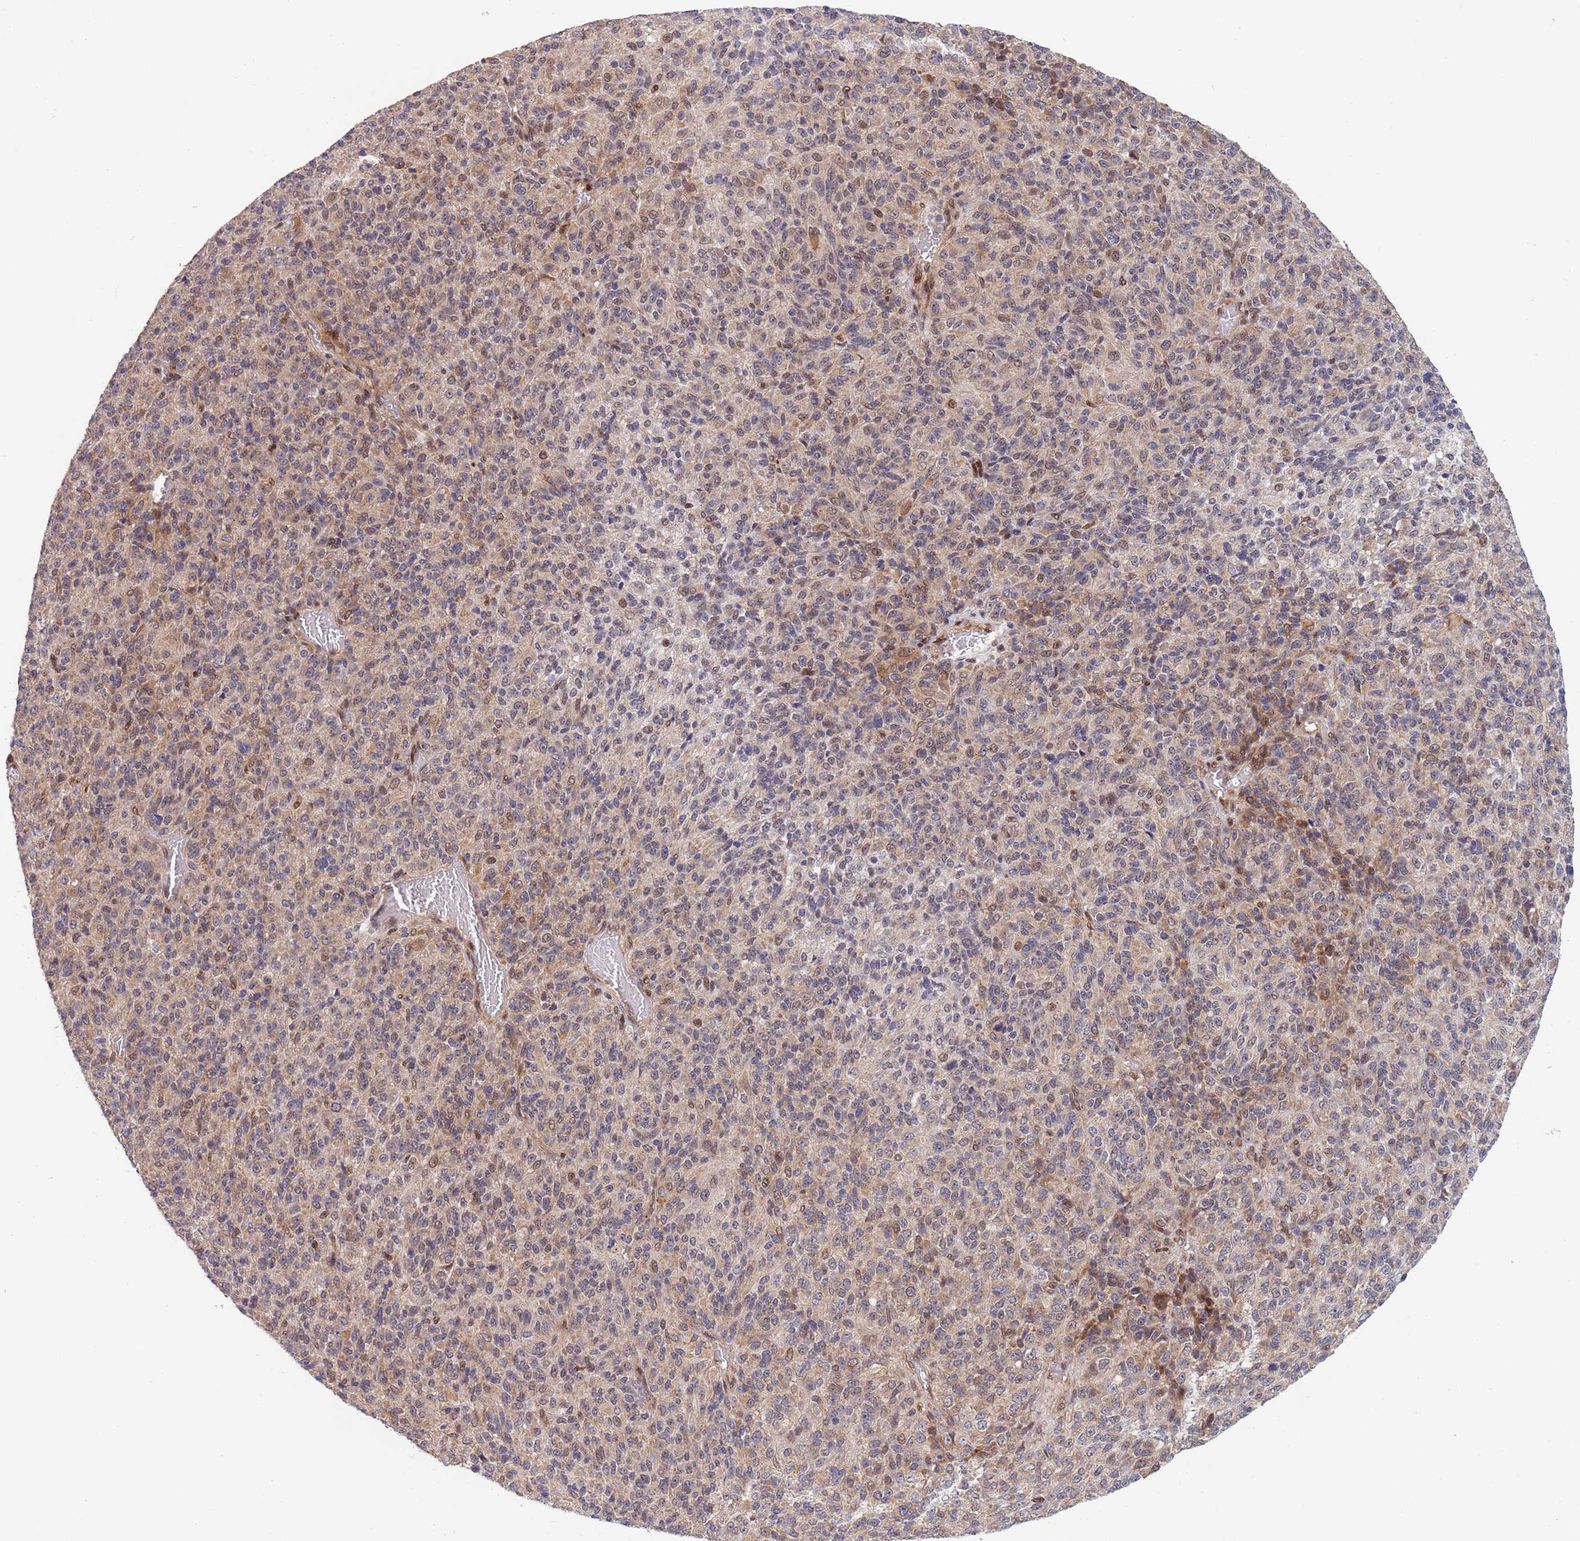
{"staining": {"intensity": "moderate", "quantity": "<25%", "location": "cytoplasmic/membranous,nuclear"}, "tissue": "melanoma", "cell_type": "Tumor cells", "image_type": "cancer", "snomed": [{"axis": "morphology", "description": "Malignant melanoma, Metastatic site"}, {"axis": "topography", "description": "Brain"}], "caption": "Immunohistochemistry (IHC) histopathology image of neoplastic tissue: human malignant melanoma (metastatic site) stained using IHC displays low levels of moderate protein expression localized specifically in the cytoplasmic/membranous and nuclear of tumor cells, appearing as a cytoplasmic/membranous and nuclear brown color.", "gene": "TBX10", "patient": {"sex": "female", "age": 56}}